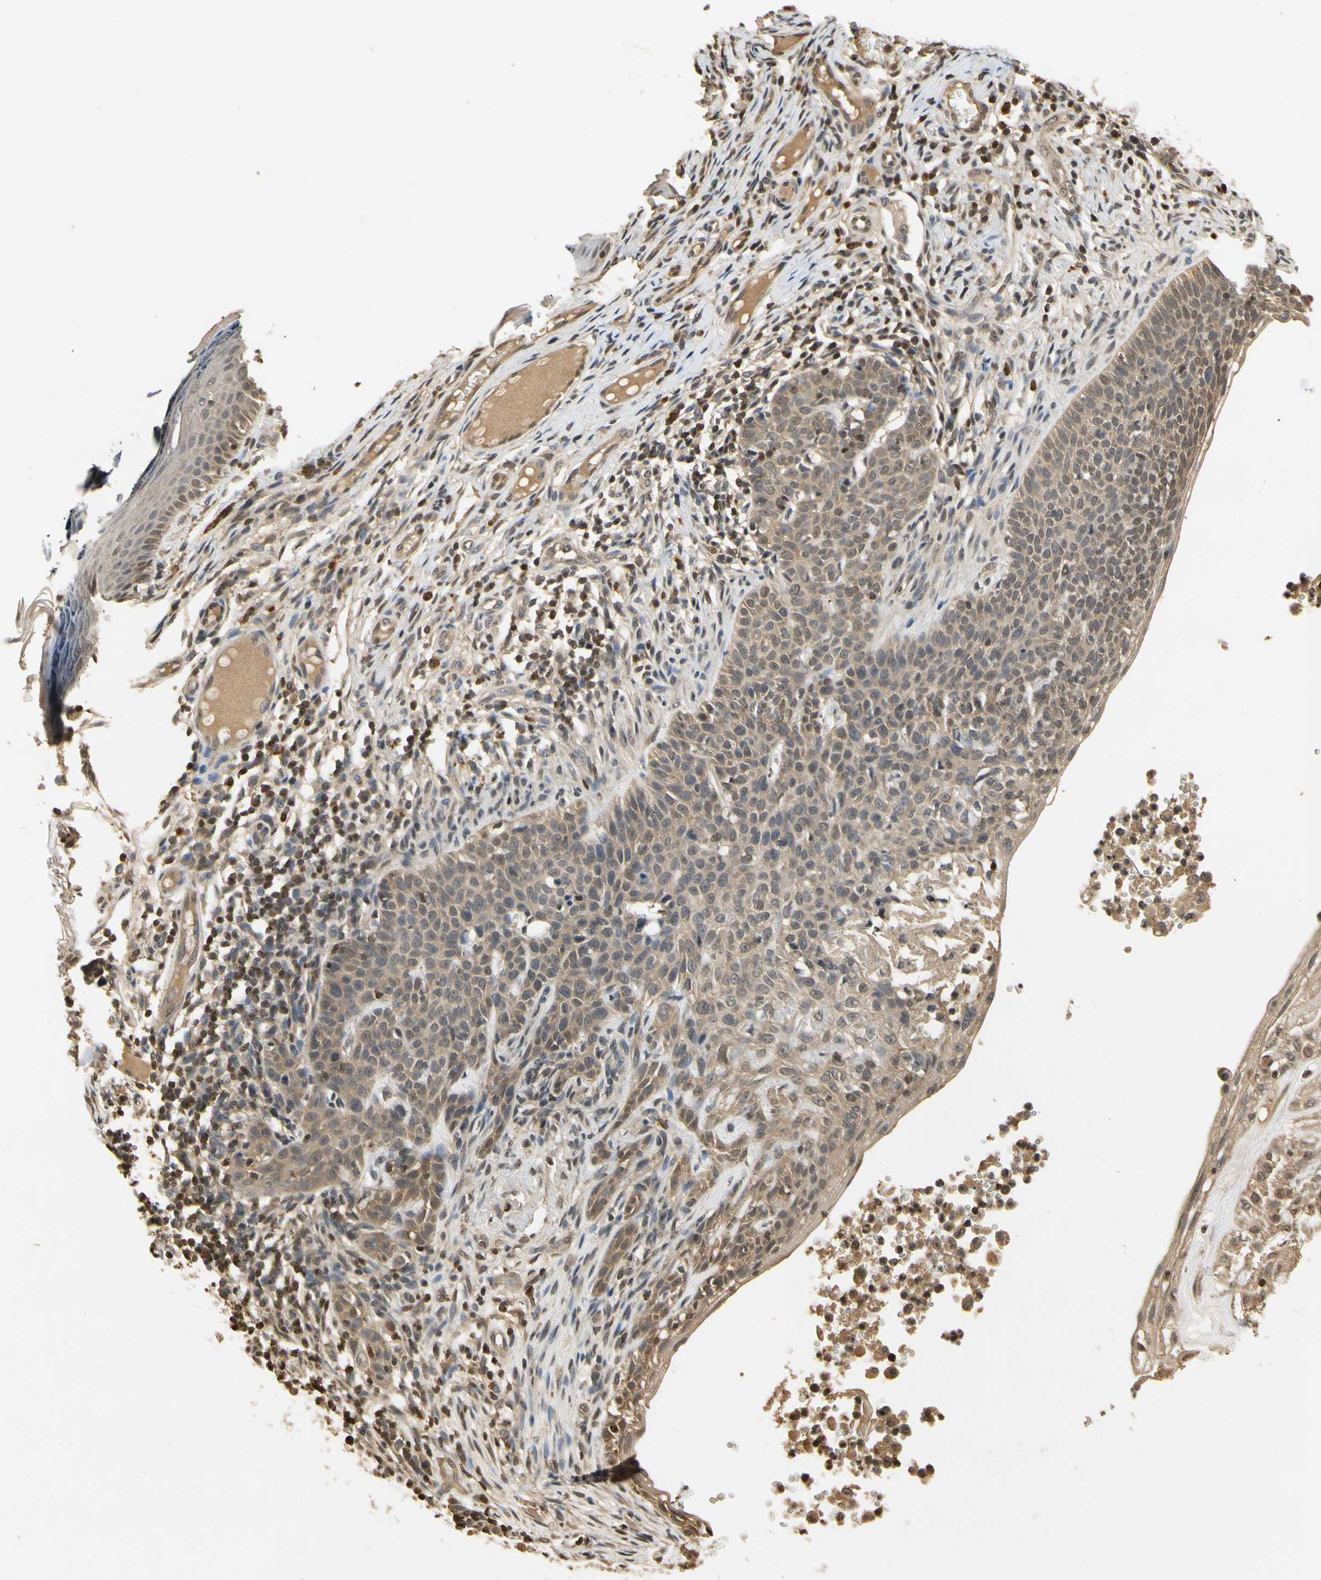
{"staining": {"intensity": "weak", "quantity": ">75%", "location": "cytoplasmic/membranous"}, "tissue": "skin cancer", "cell_type": "Tumor cells", "image_type": "cancer", "snomed": [{"axis": "morphology", "description": "Normal tissue, NOS"}, {"axis": "morphology", "description": "Basal cell carcinoma"}, {"axis": "topography", "description": "Skin"}], "caption": "Skin basal cell carcinoma tissue displays weak cytoplasmic/membranous positivity in approximately >75% of tumor cells", "gene": "SOD1", "patient": {"sex": "male", "age": 87}}